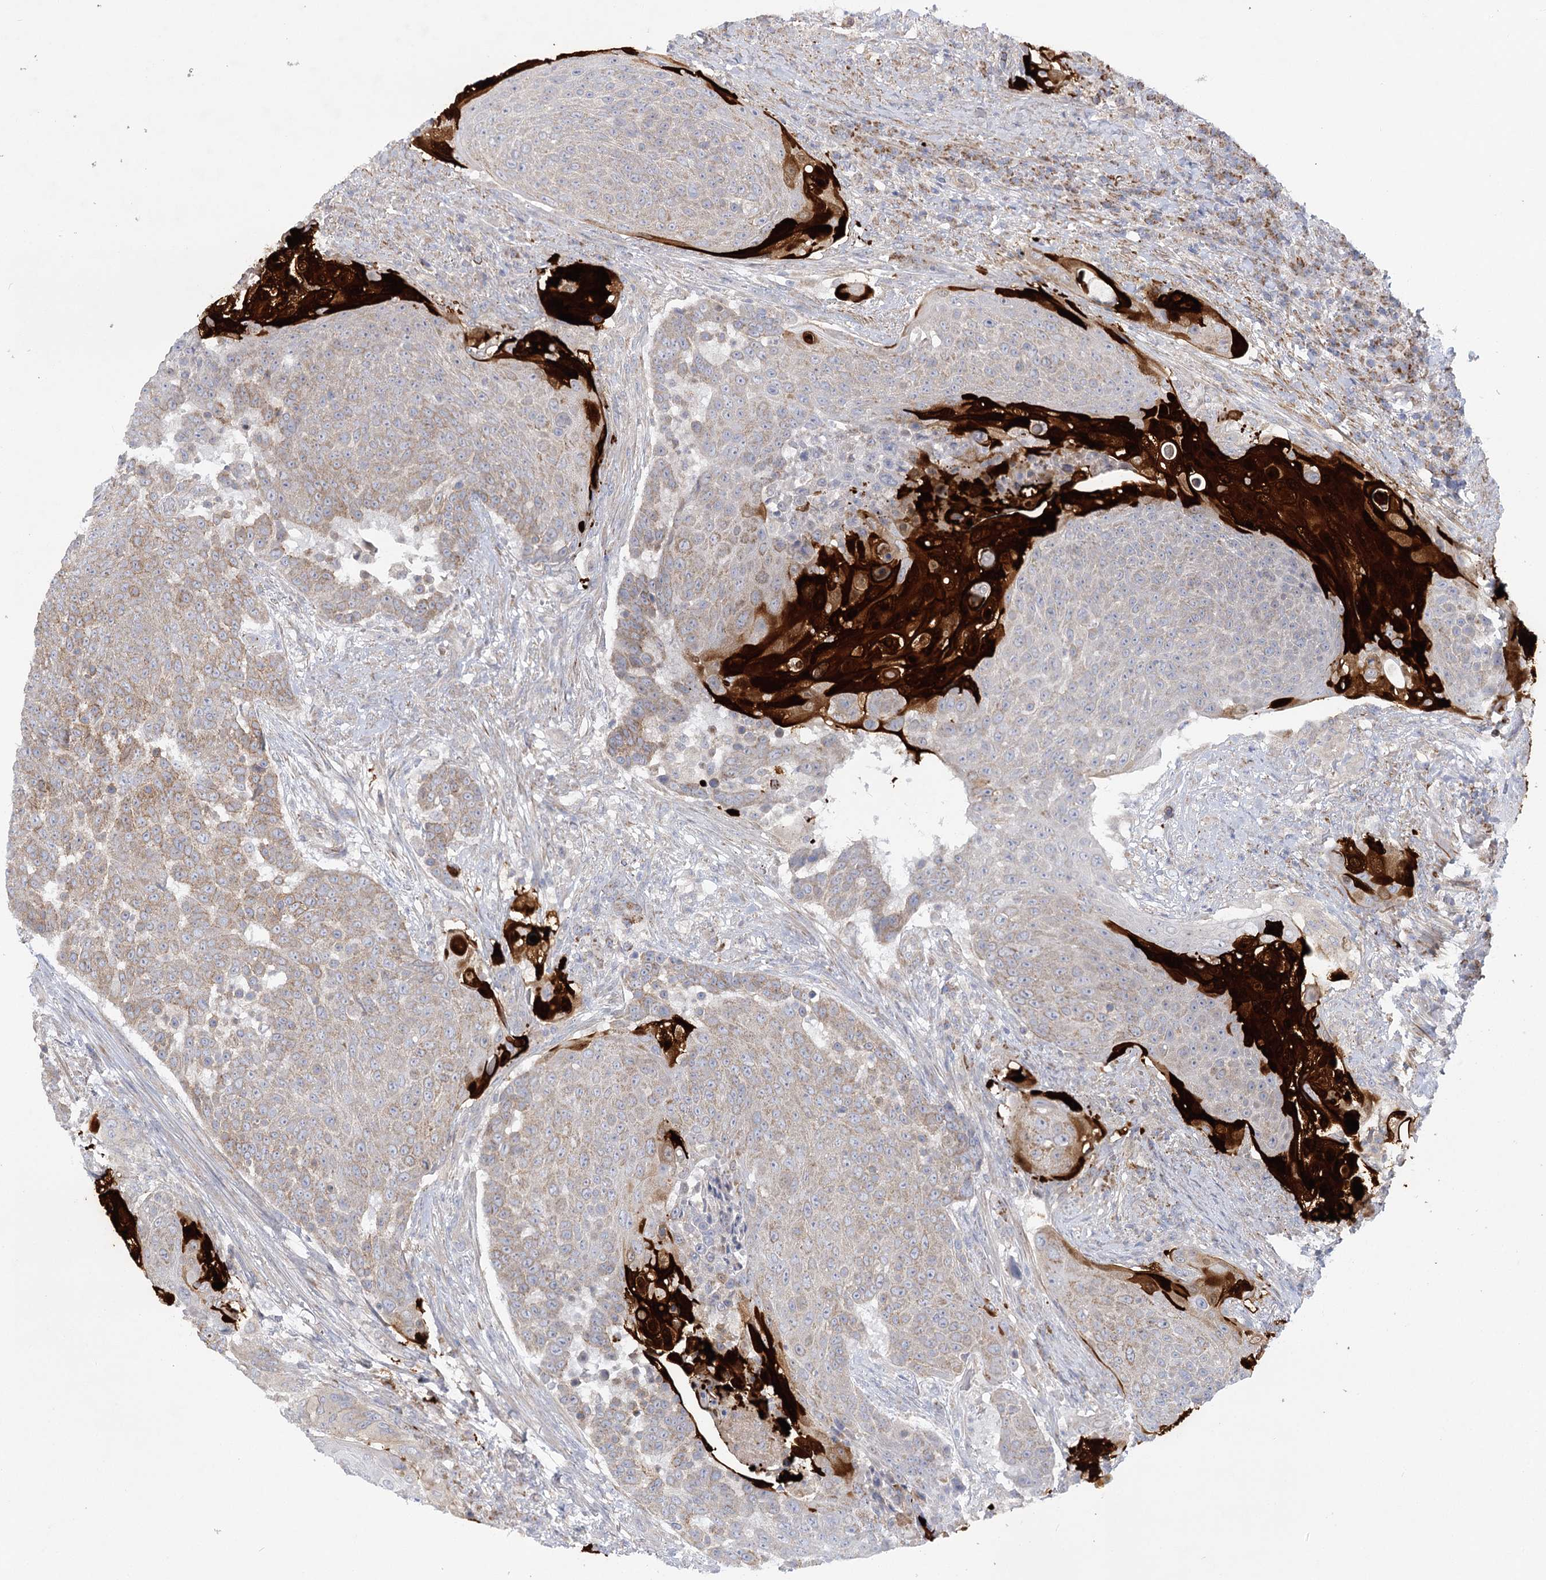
{"staining": {"intensity": "weak", "quantity": "25%-75%", "location": "cytoplasmic/membranous"}, "tissue": "urothelial cancer", "cell_type": "Tumor cells", "image_type": "cancer", "snomed": [{"axis": "morphology", "description": "Urothelial carcinoma, High grade"}, {"axis": "topography", "description": "Urinary bladder"}], "caption": "This image reveals immunohistochemistry staining of human urothelial cancer, with low weak cytoplasmic/membranous positivity in approximately 25%-75% of tumor cells.", "gene": "DHTKD1", "patient": {"sex": "female", "age": 63}}